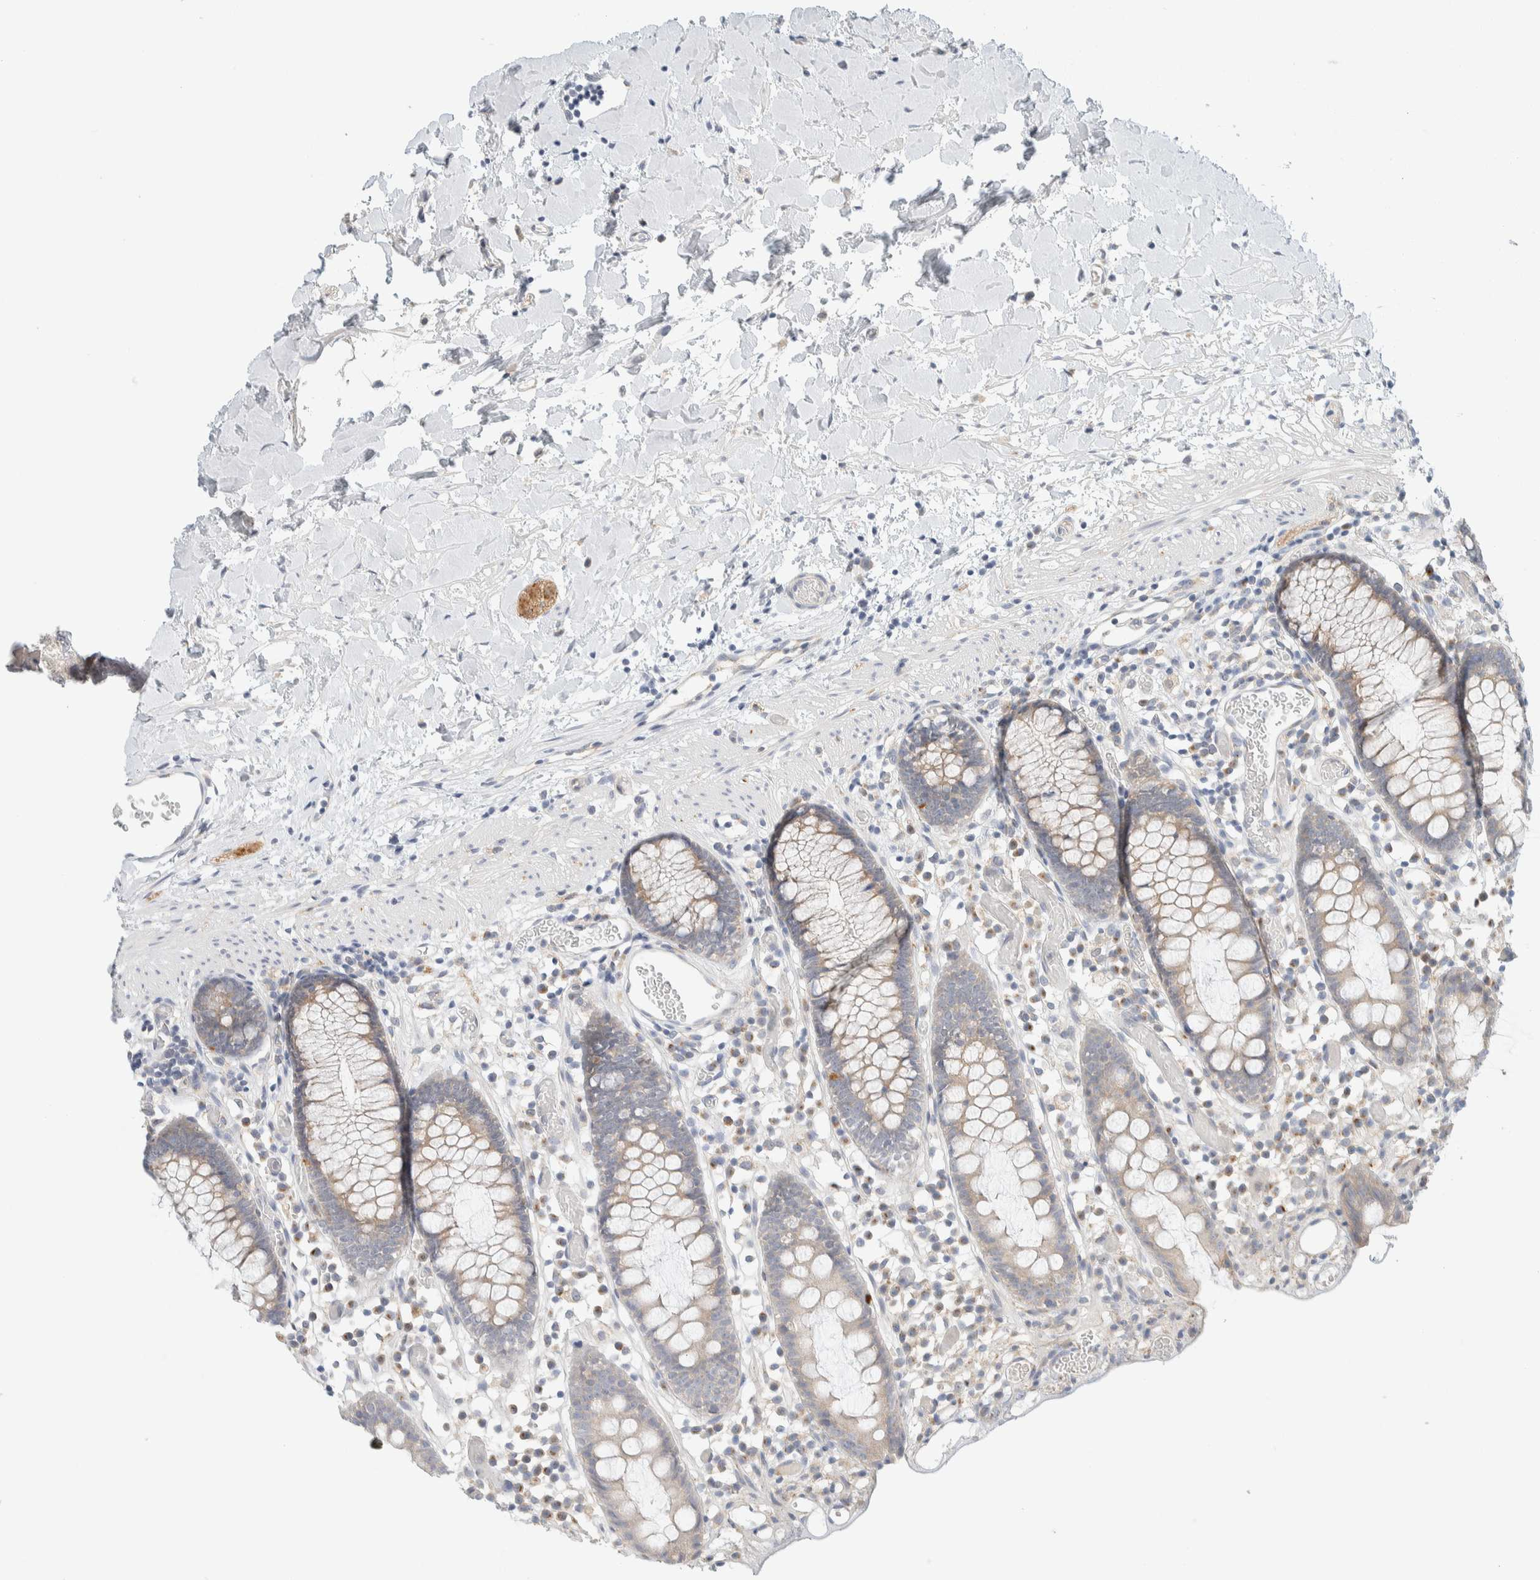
{"staining": {"intensity": "weak", "quantity": "25%-75%", "location": "cytoplasmic/membranous"}, "tissue": "colon", "cell_type": "Endothelial cells", "image_type": "normal", "snomed": [{"axis": "morphology", "description": "Normal tissue, NOS"}, {"axis": "topography", "description": "Colon"}], "caption": "Immunohistochemical staining of normal colon displays 25%-75% levels of weak cytoplasmic/membranous protein expression in about 25%-75% of endothelial cells. Nuclei are stained in blue.", "gene": "TMEM184B", "patient": {"sex": "male", "age": 14}}